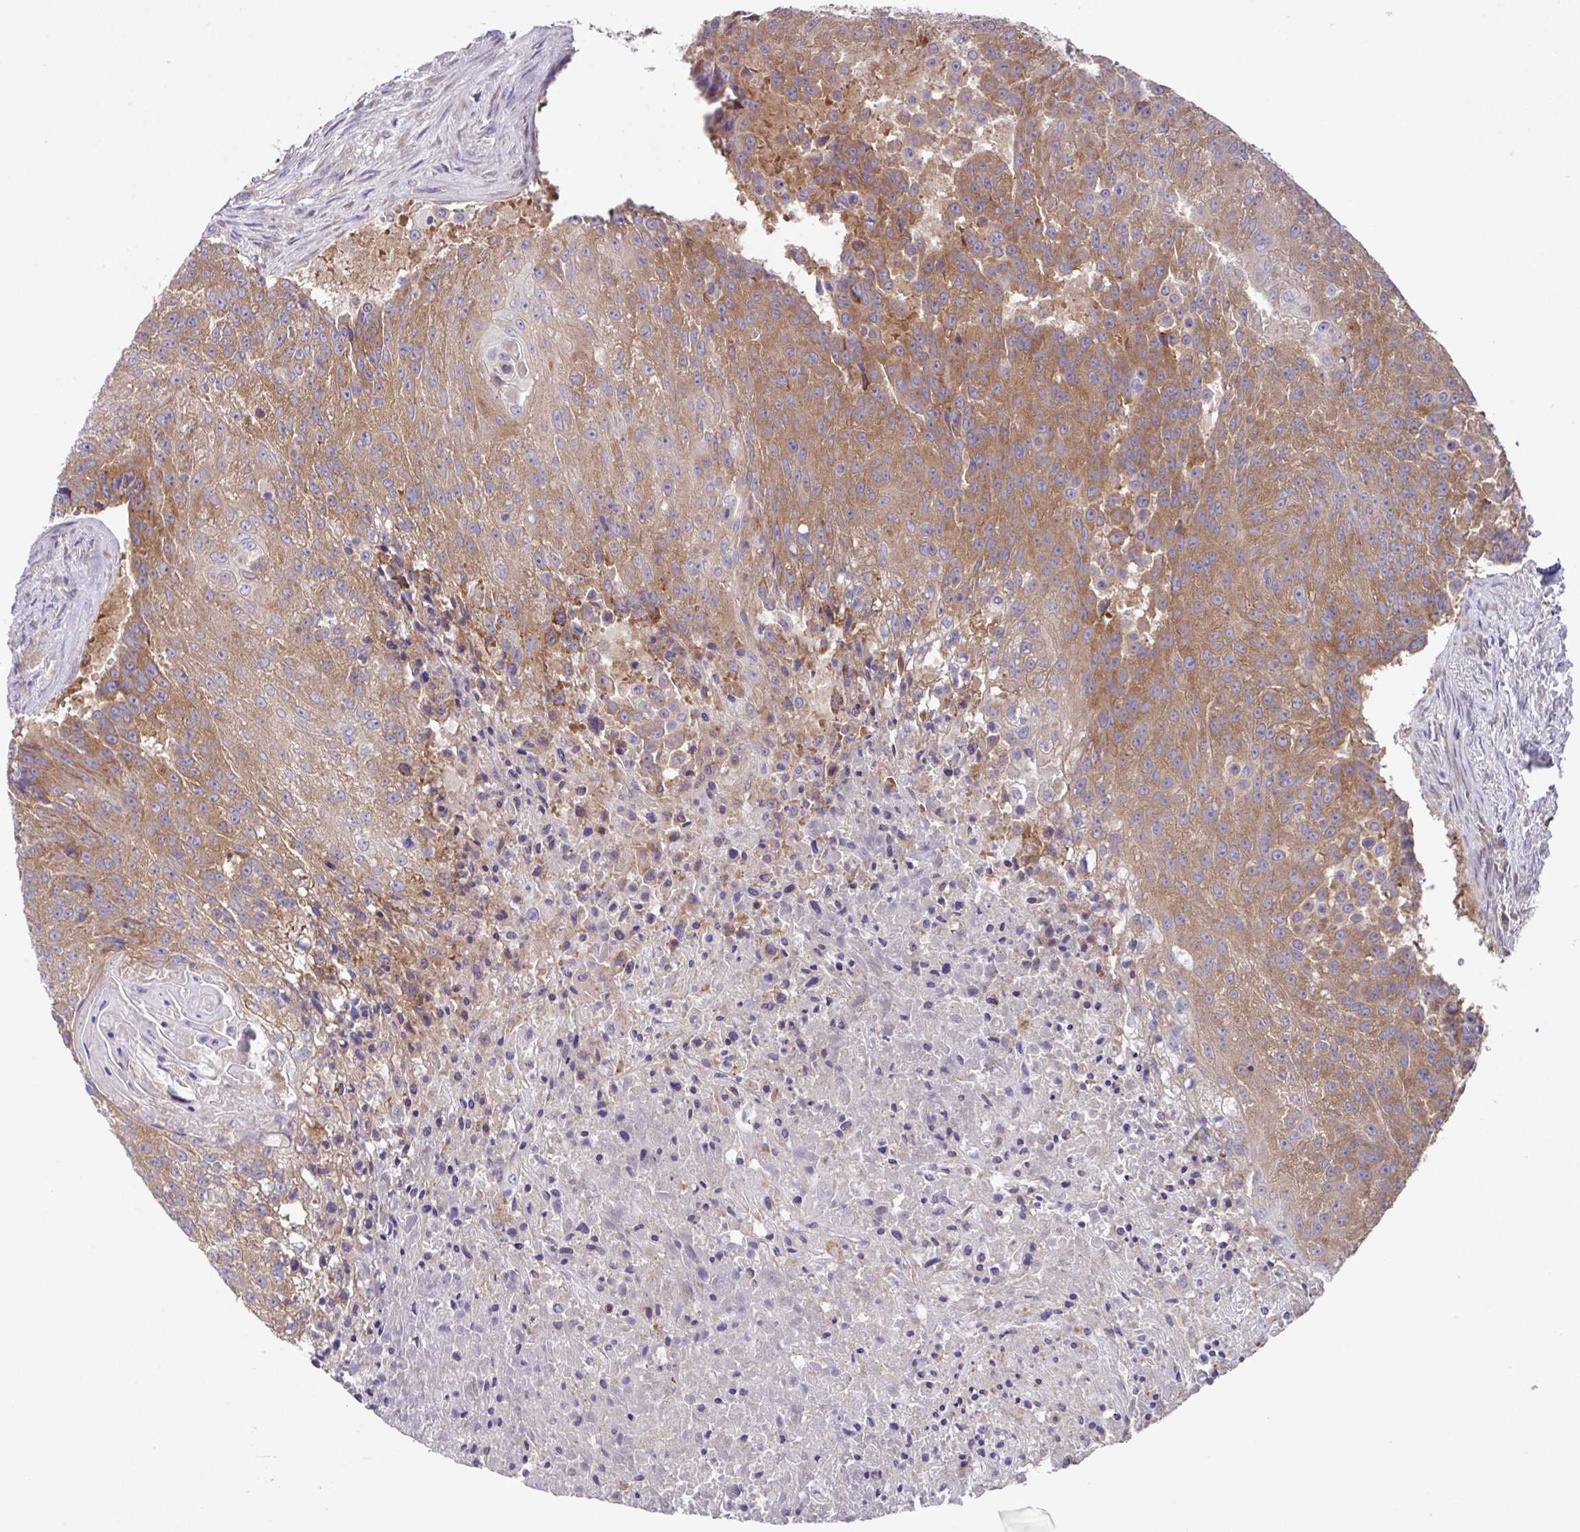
{"staining": {"intensity": "moderate", "quantity": ">75%", "location": "cytoplasmic/membranous"}, "tissue": "urothelial cancer", "cell_type": "Tumor cells", "image_type": "cancer", "snomed": [{"axis": "morphology", "description": "Urothelial carcinoma, High grade"}, {"axis": "topography", "description": "Urinary bladder"}], "caption": "High-grade urothelial carcinoma stained with immunohistochemistry shows moderate cytoplasmic/membranous positivity in approximately >75% of tumor cells.", "gene": "EIF4B", "patient": {"sex": "female", "age": 63}}